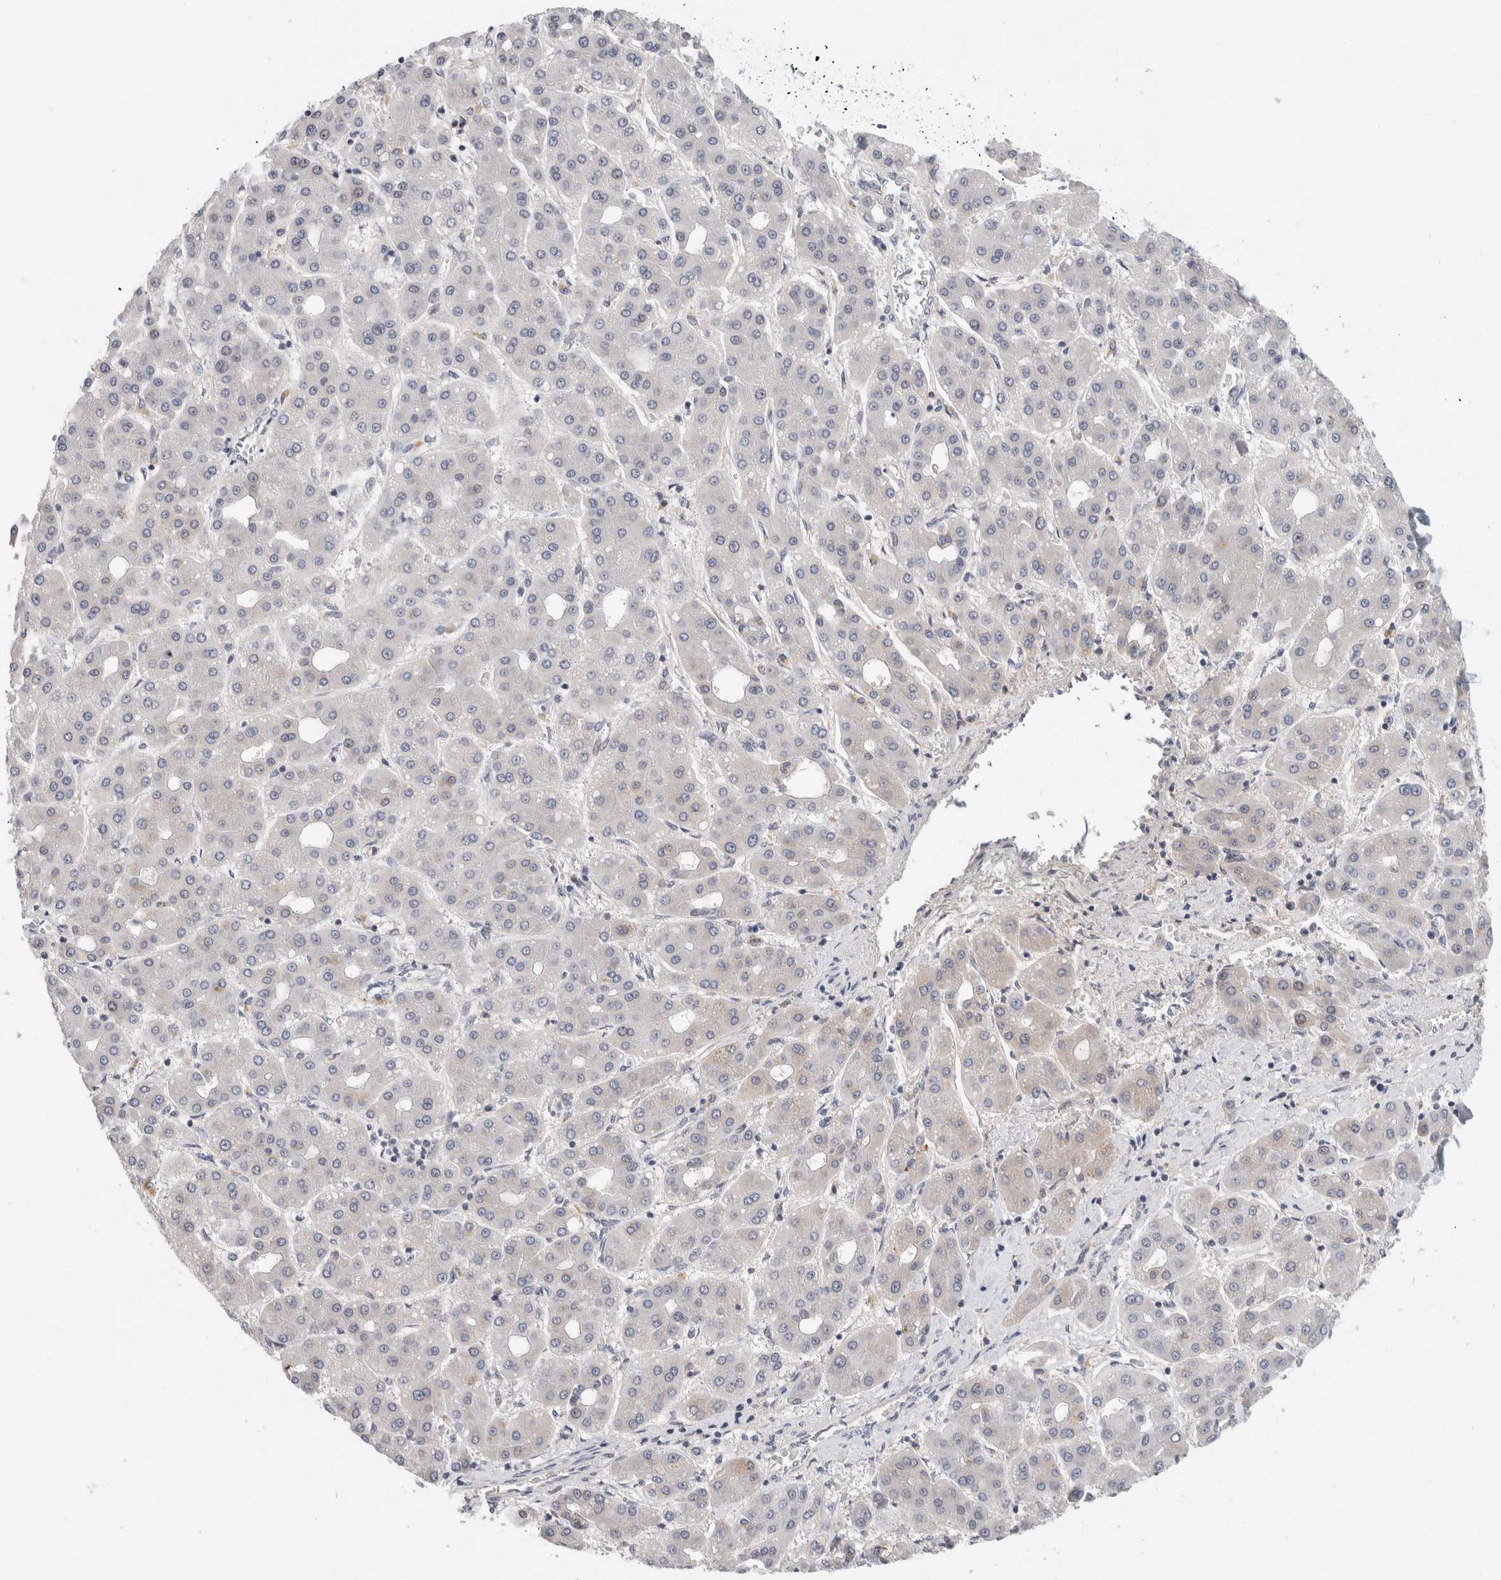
{"staining": {"intensity": "negative", "quantity": "none", "location": "none"}, "tissue": "liver cancer", "cell_type": "Tumor cells", "image_type": "cancer", "snomed": [{"axis": "morphology", "description": "Carcinoma, Hepatocellular, NOS"}, {"axis": "topography", "description": "Liver"}], "caption": "This histopathology image is of liver hepatocellular carcinoma stained with immunohistochemistry to label a protein in brown with the nuclei are counter-stained blue. There is no positivity in tumor cells.", "gene": "HCN3", "patient": {"sex": "male", "age": 65}}